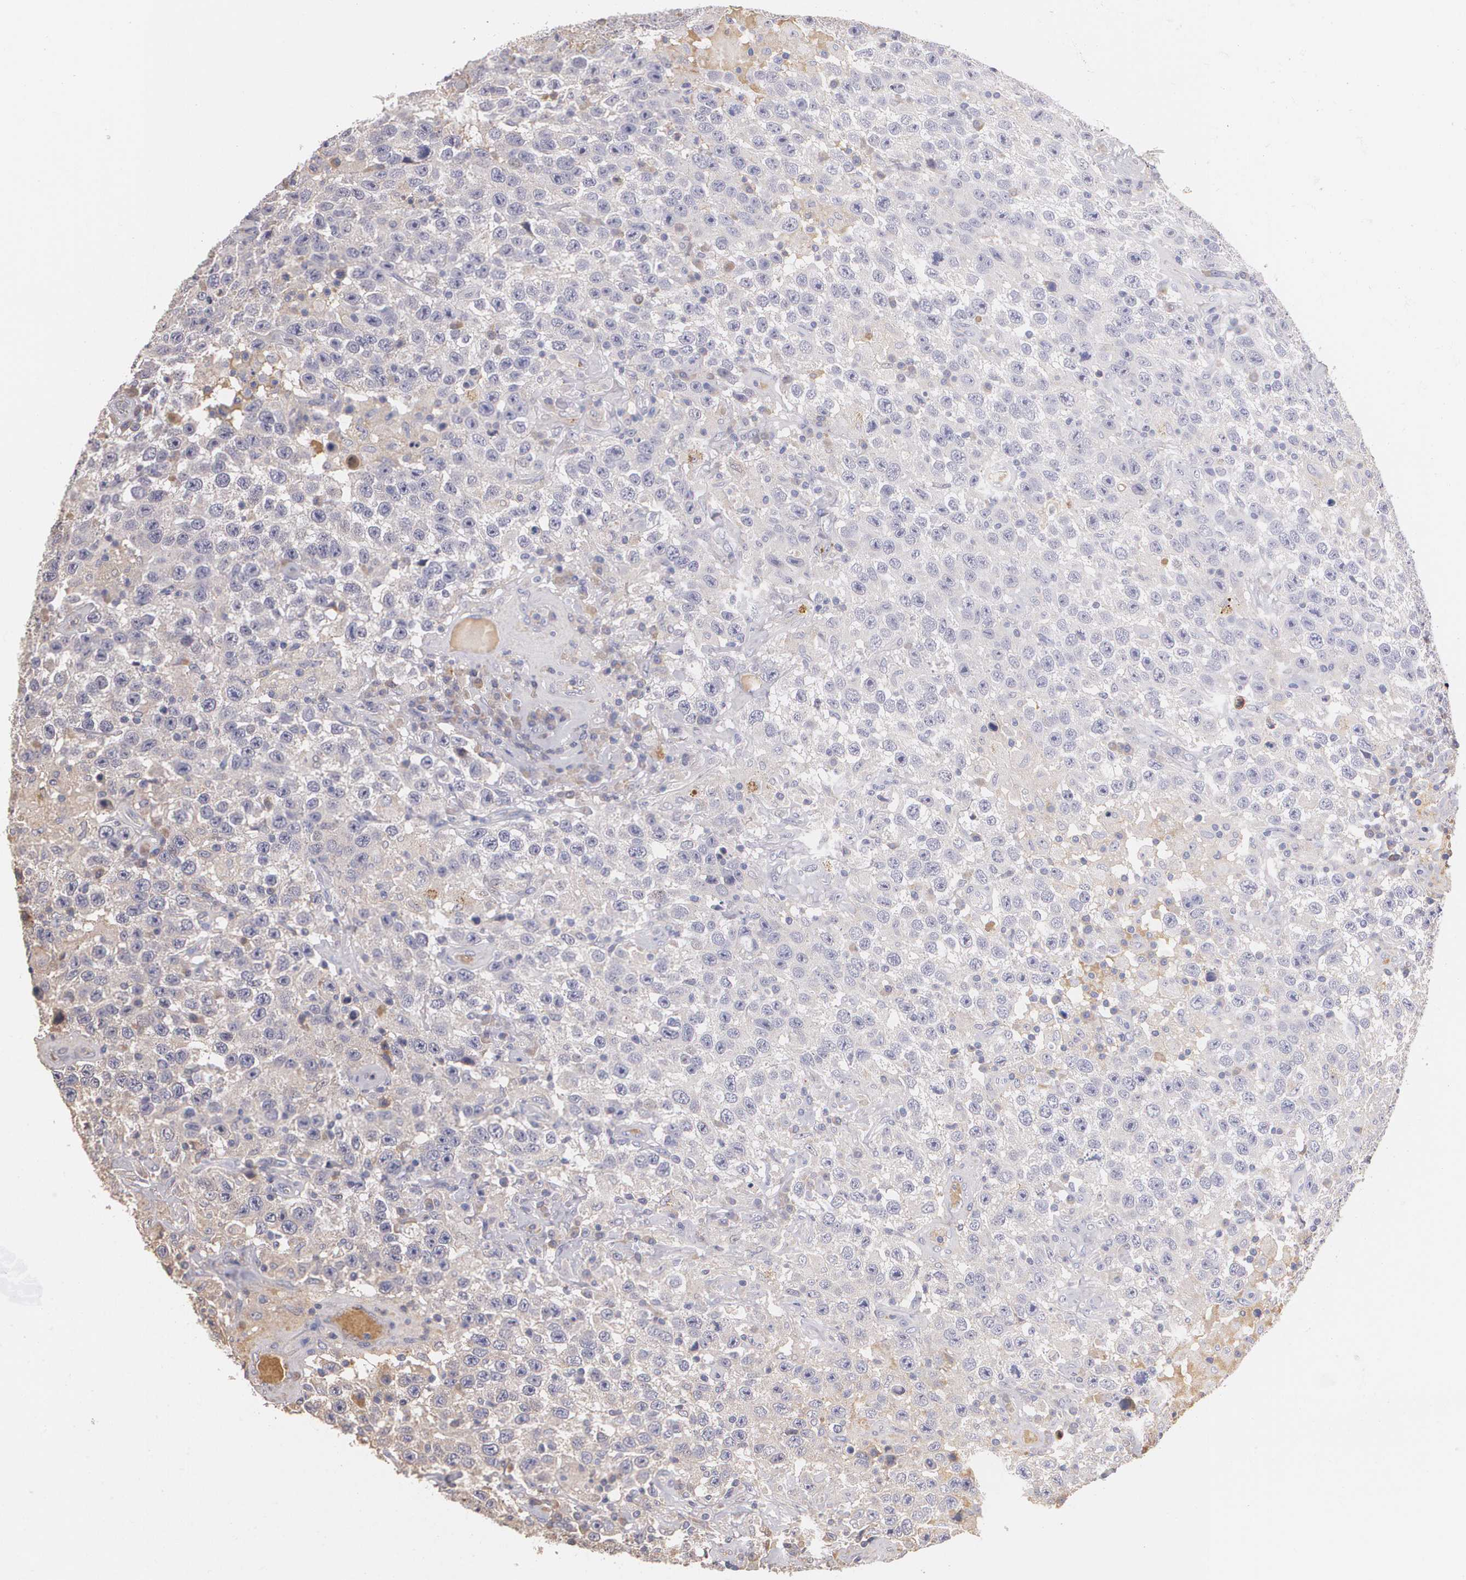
{"staining": {"intensity": "weak", "quantity": "<25%", "location": "cytoplasmic/membranous"}, "tissue": "testis cancer", "cell_type": "Tumor cells", "image_type": "cancer", "snomed": [{"axis": "morphology", "description": "Seminoma, NOS"}, {"axis": "topography", "description": "Testis"}], "caption": "Human seminoma (testis) stained for a protein using IHC exhibits no expression in tumor cells.", "gene": "AMBP", "patient": {"sex": "male", "age": 41}}